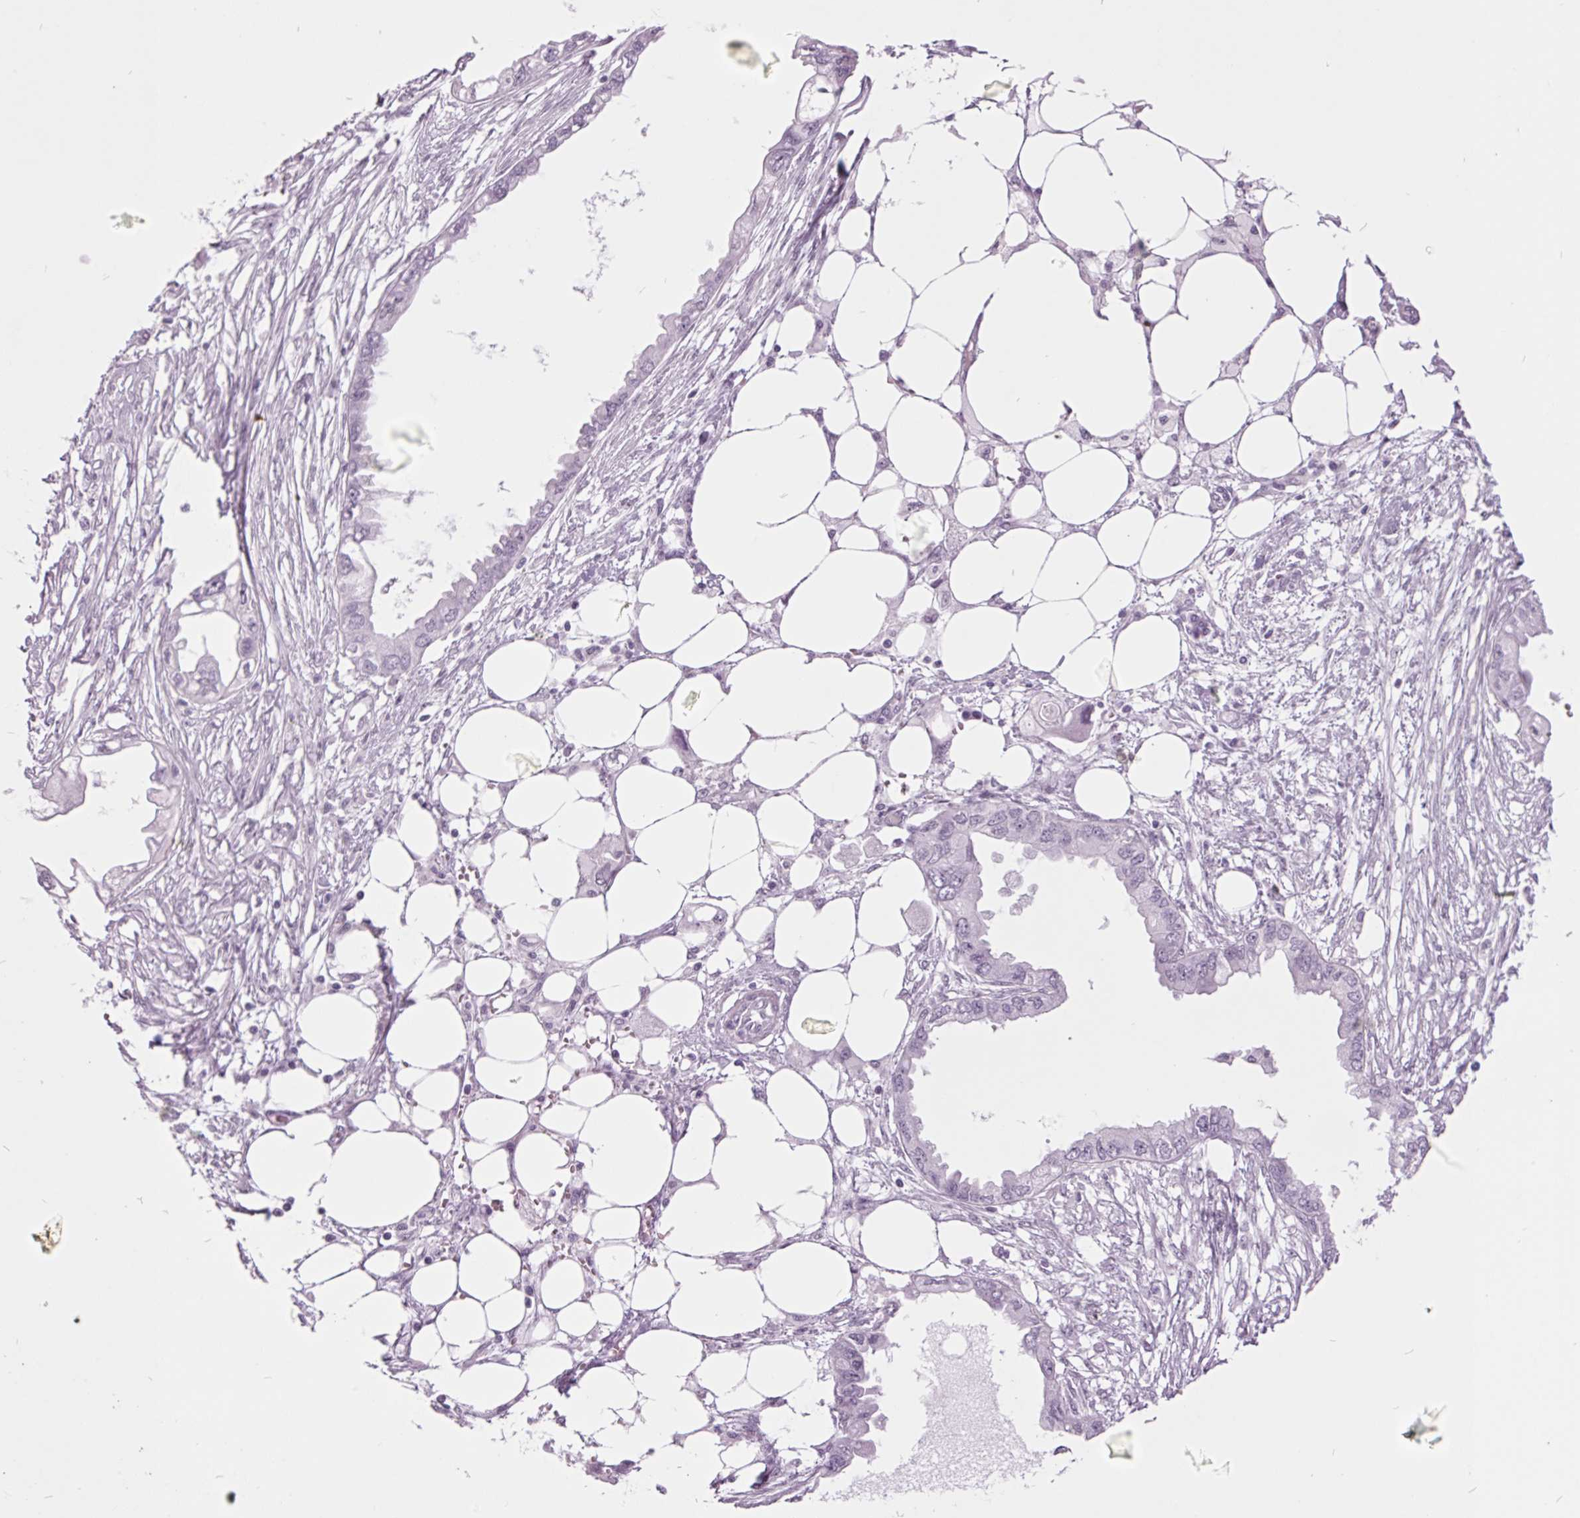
{"staining": {"intensity": "negative", "quantity": "none", "location": "none"}, "tissue": "endometrial cancer", "cell_type": "Tumor cells", "image_type": "cancer", "snomed": [{"axis": "morphology", "description": "Adenocarcinoma, NOS"}, {"axis": "morphology", "description": "Adenocarcinoma, metastatic, NOS"}, {"axis": "topography", "description": "Adipose tissue"}, {"axis": "topography", "description": "Endometrium"}], "caption": "High power microscopy histopathology image of an immunohistochemistry photomicrograph of metastatic adenocarcinoma (endometrial), revealing no significant positivity in tumor cells.", "gene": "ODAD2", "patient": {"sex": "female", "age": 67}}